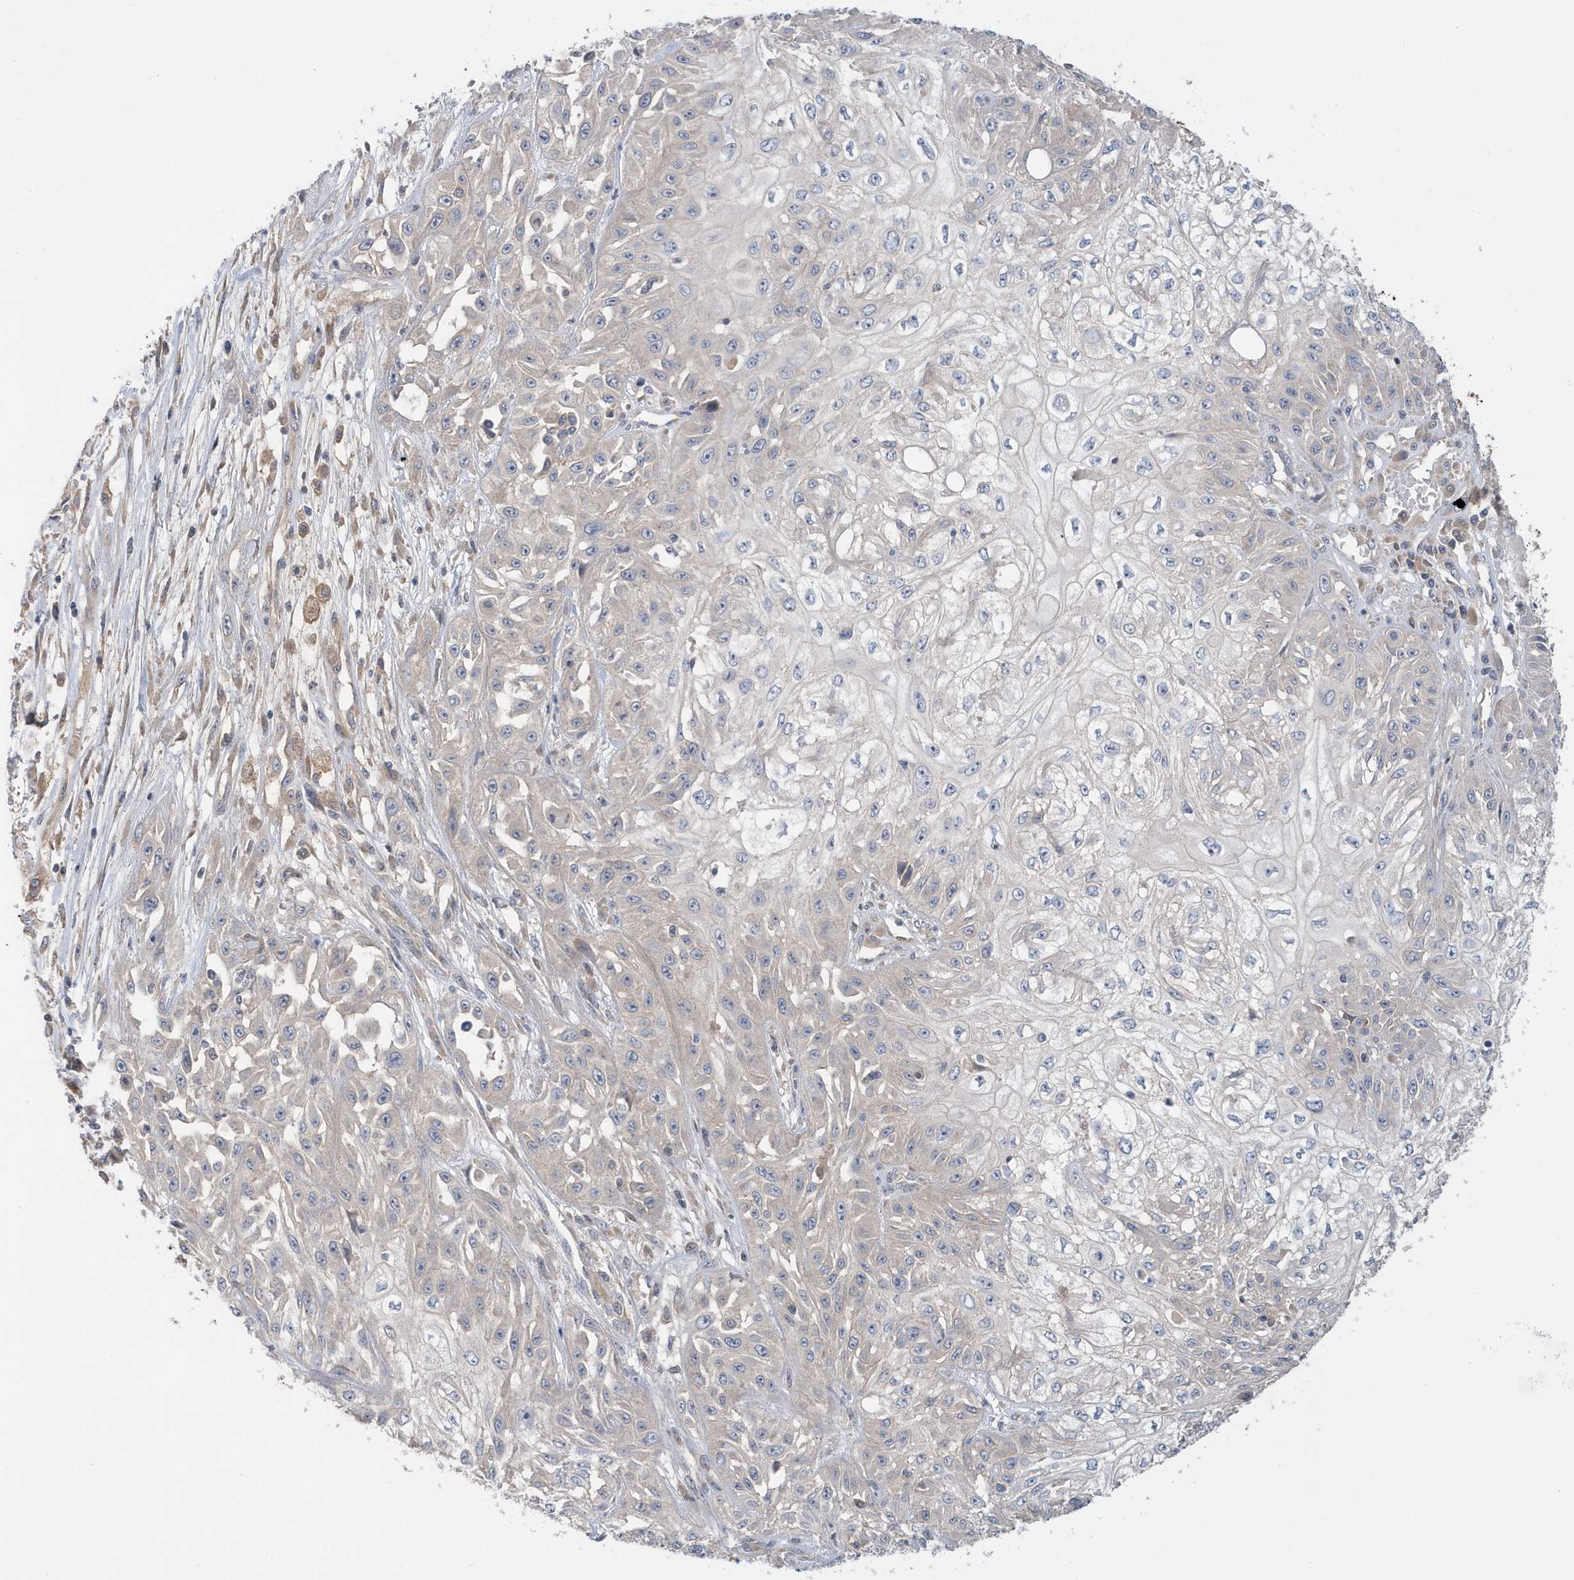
{"staining": {"intensity": "negative", "quantity": "none", "location": "none"}, "tissue": "skin cancer", "cell_type": "Tumor cells", "image_type": "cancer", "snomed": [{"axis": "morphology", "description": "Squamous cell carcinoma, NOS"}, {"axis": "morphology", "description": "Squamous cell carcinoma, metastatic, NOS"}, {"axis": "topography", "description": "Skin"}, {"axis": "topography", "description": "Lymph node"}], "caption": "This is a micrograph of immunohistochemistry staining of skin metastatic squamous cell carcinoma, which shows no positivity in tumor cells.", "gene": "LAPTM4A", "patient": {"sex": "male", "age": 75}}